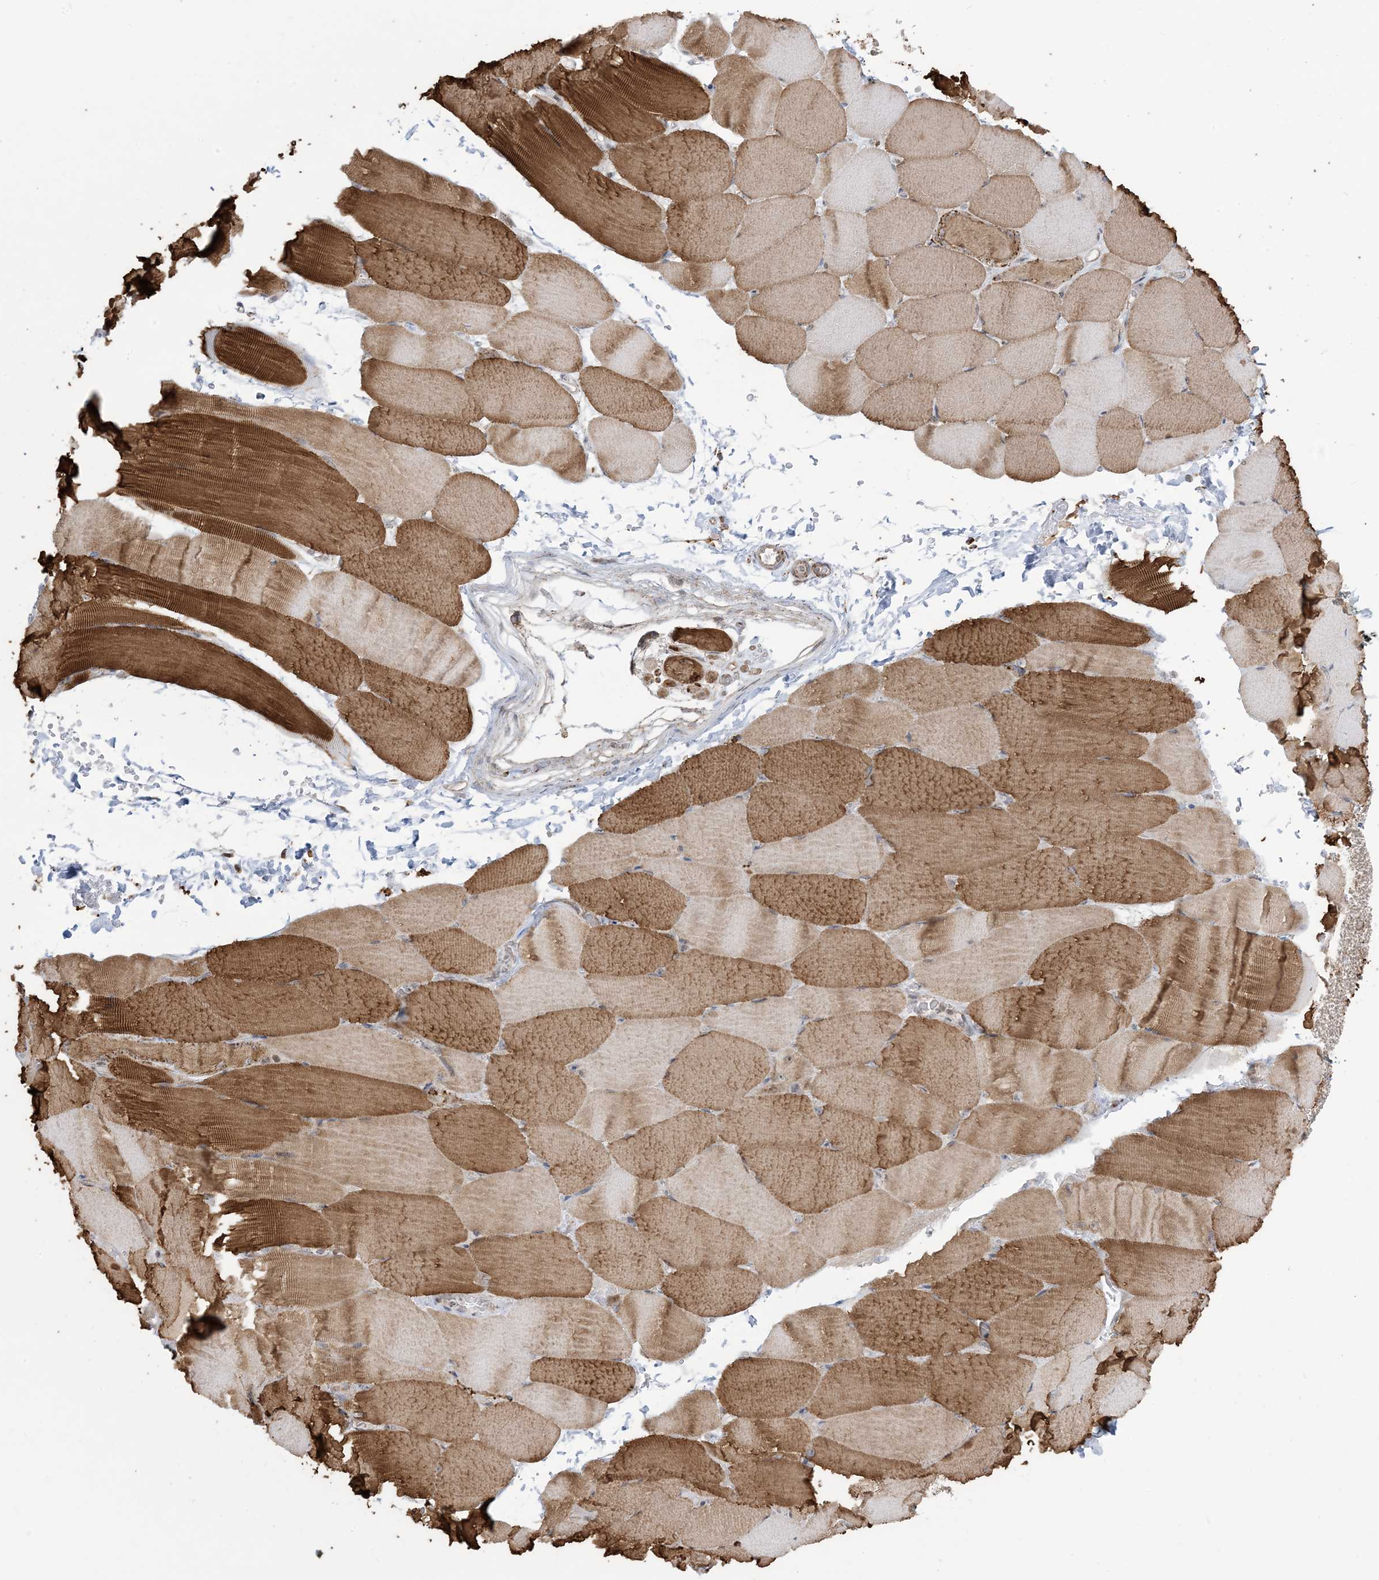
{"staining": {"intensity": "moderate", "quantity": ">75%", "location": "cytoplasmic/membranous"}, "tissue": "skeletal muscle", "cell_type": "Myocytes", "image_type": "normal", "snomed": [{"axis": "morphology", "description": "Normal tissue, NOS"}, {"axis": "topography", "description": "Skeletal muscle"}, {"axis": "topography", "description": "Parathyroid gland"}], "caption": "Immunohistochemical staining of normal skeletal muscle shows medium levels of moderate cytoplasmic/membranous staining in approximately >75% of myocytes. (DAB (3,3'-diaminobenzidine) IHC with brightfield microscopy, high magnification).", "gene": "MAPKBP1", "patient": {"sex": "female", "age": 37}}